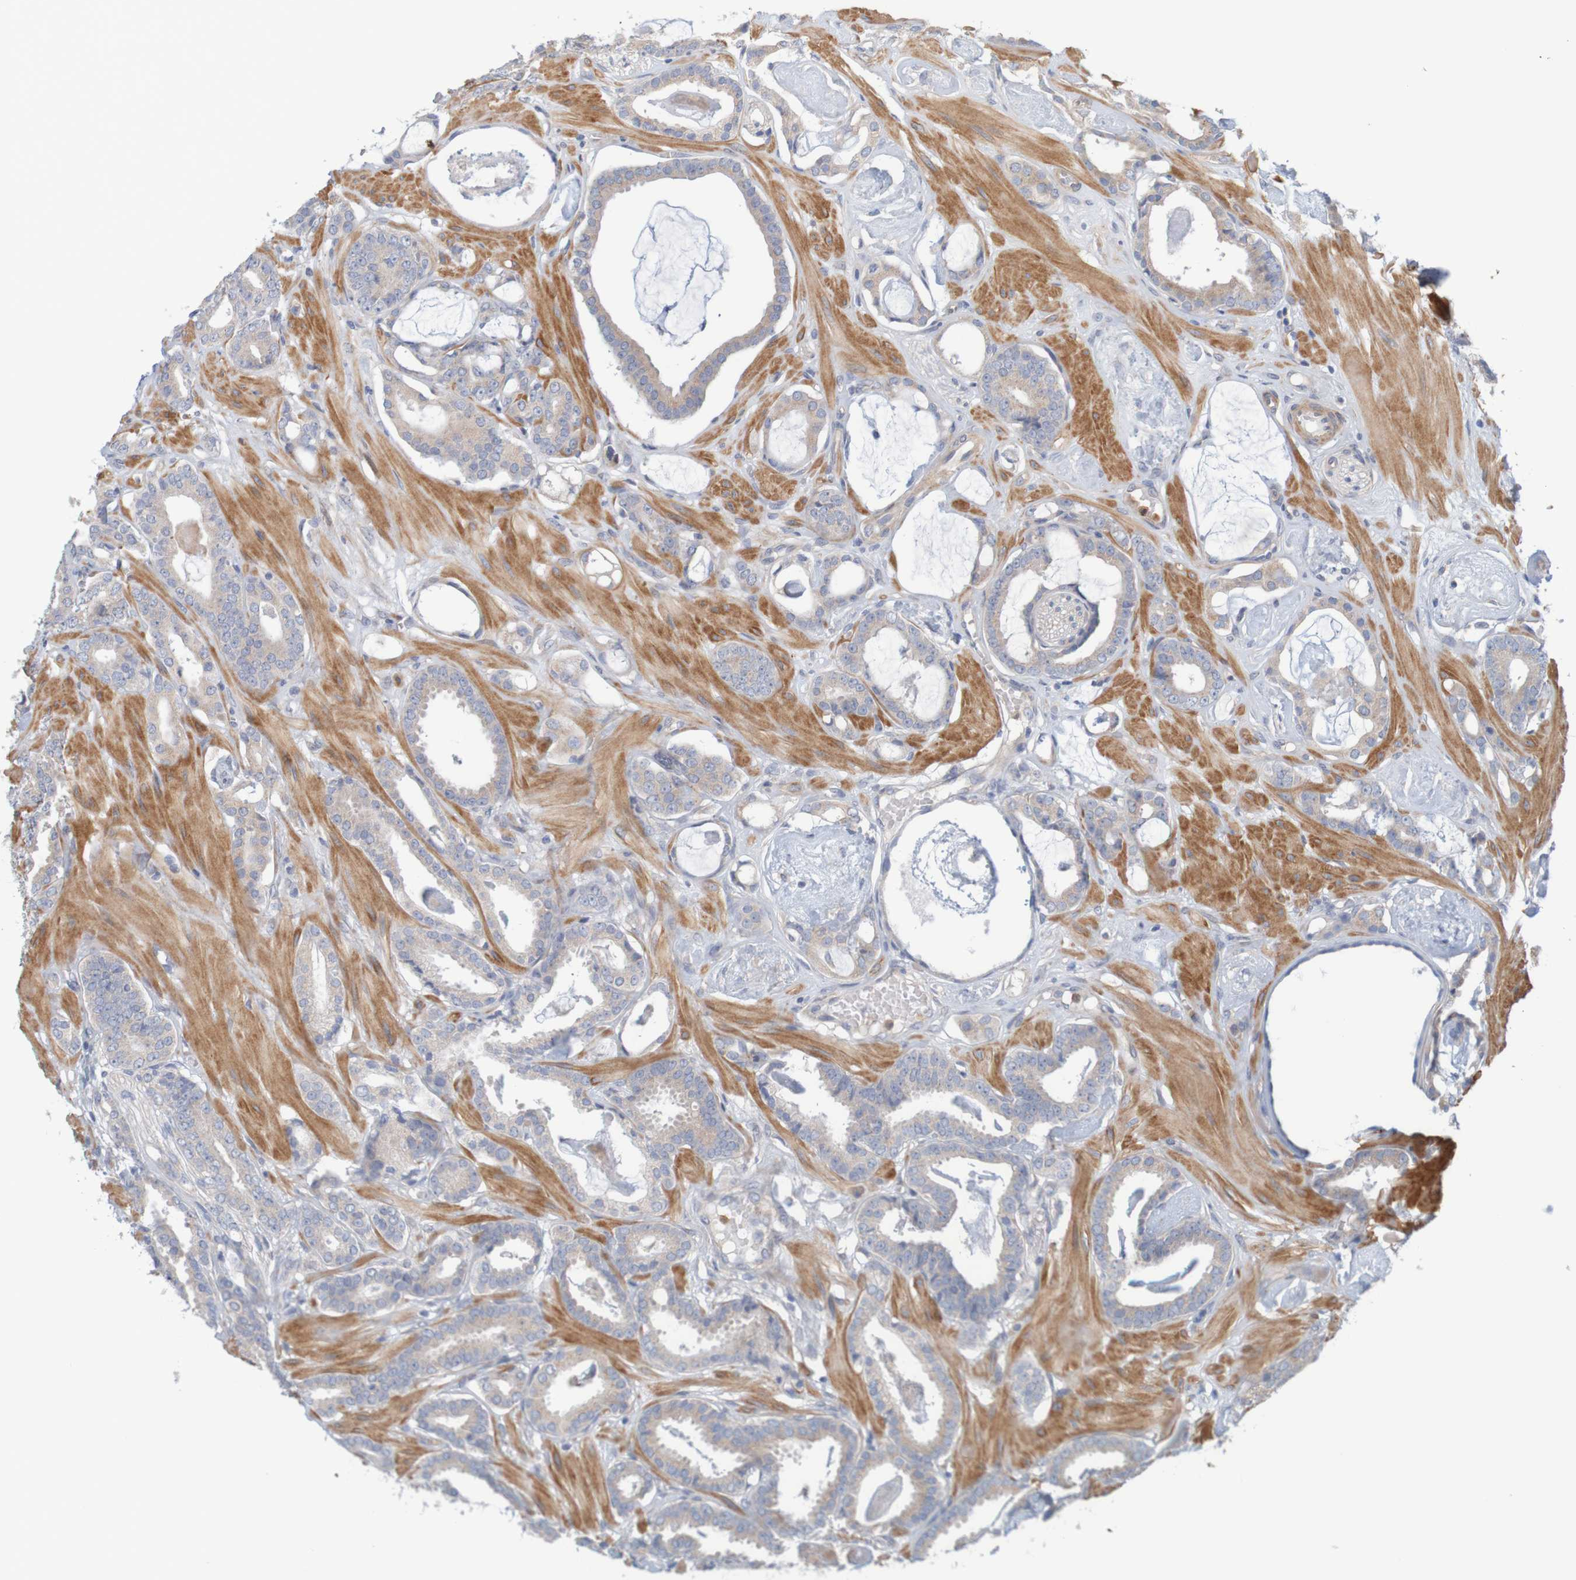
{"staining": {"intensity": "weak", "quantity": "<25%", "location": "cytoplasmic/membranous"}, "tissue": "prostate cancer", "cell_type": "Tumor cells", "image_type": "cancer", "snomed": [{"axis": "morphology", "description": "Adenocarcinoma, Low grade"}, {"axis": "topography", "description": "Prostate"}], "caption": "This is a histopathology image of immunohistochemistry (IHC) staining of low-grade adenocarcinoma (prostate), which shows no positivity in tumor cells.", "gene": "KRT23", "patient": {"sex": "male", "age": 53}}